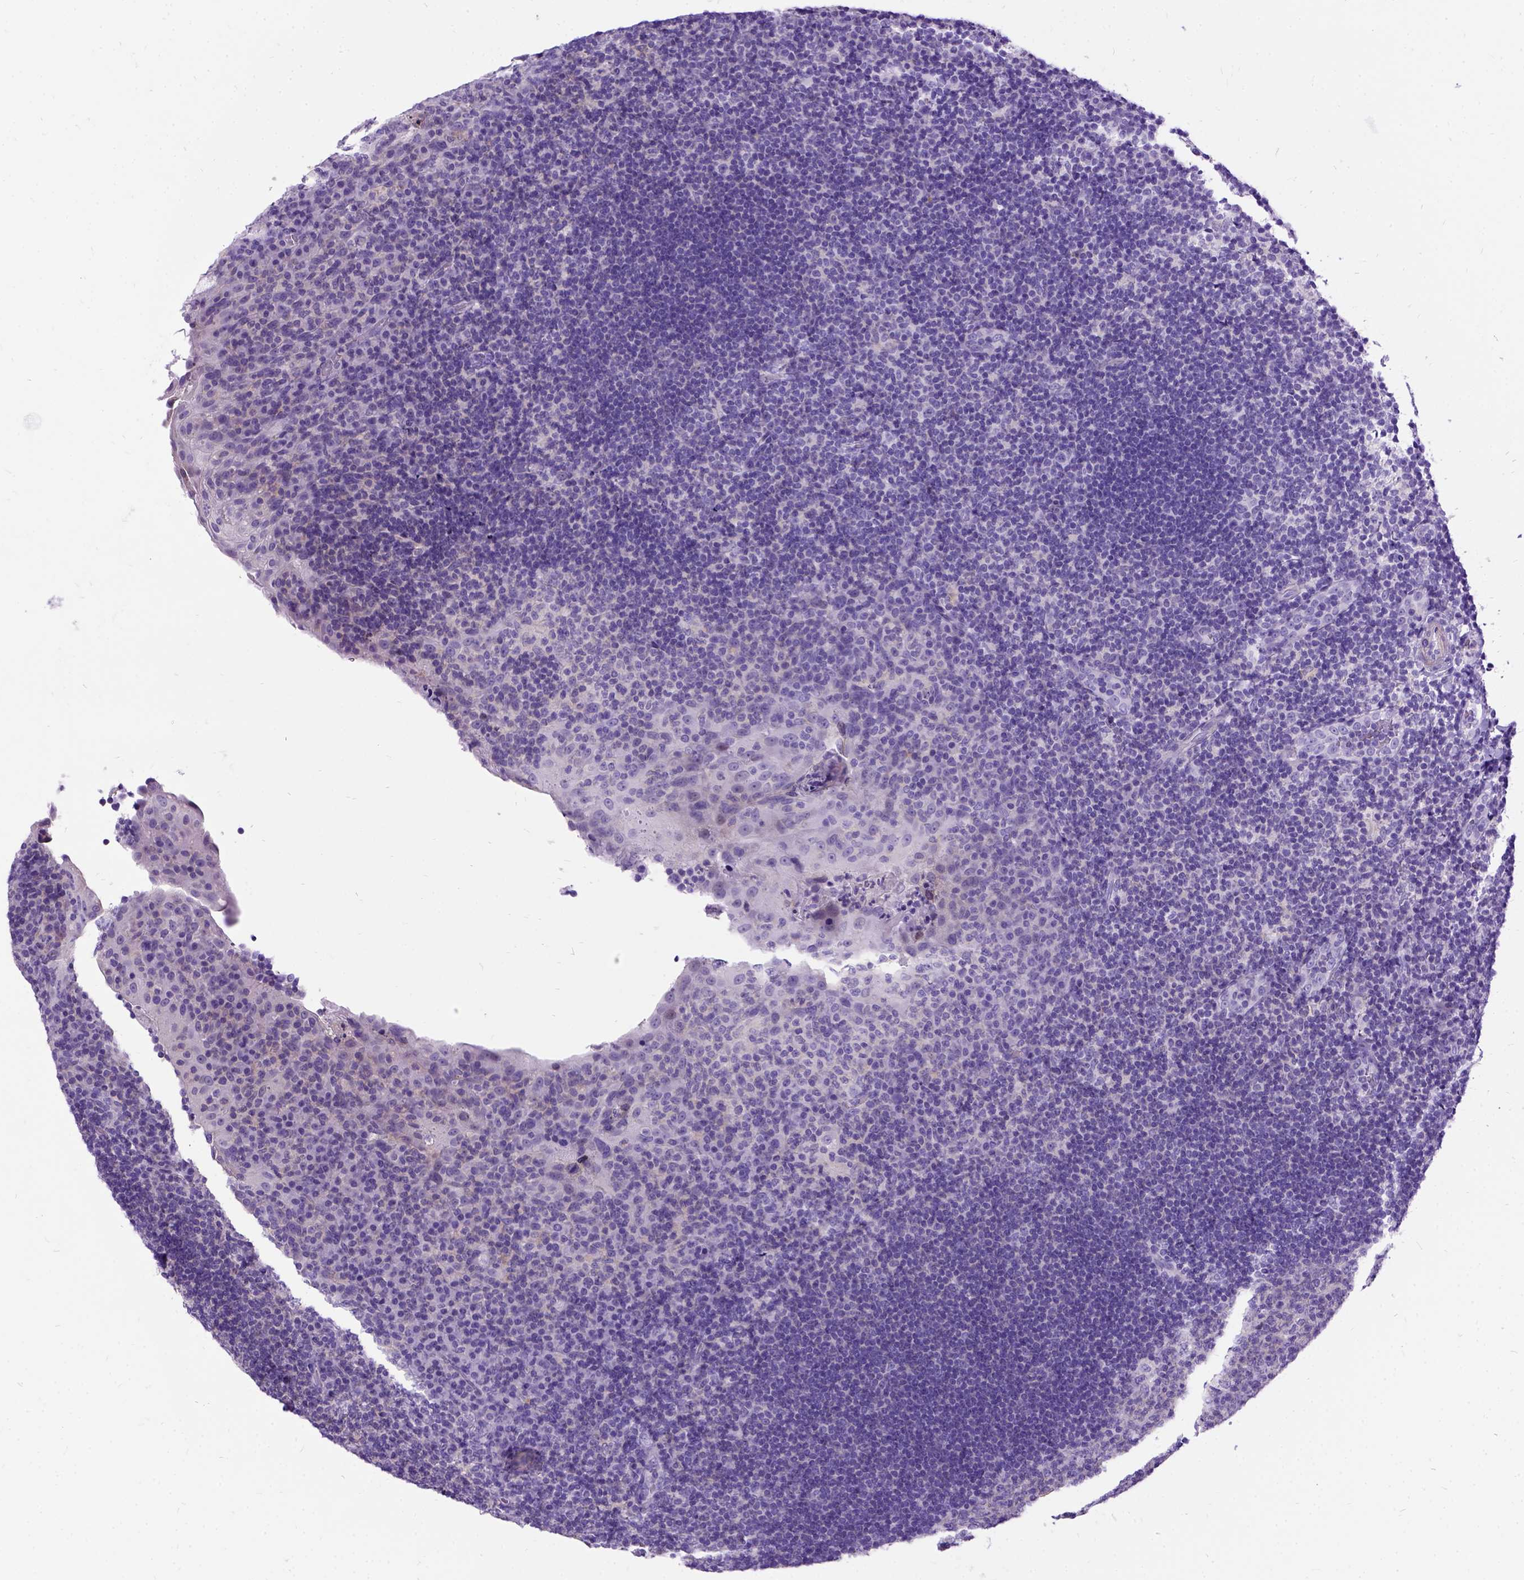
{"staining": {"intensity": "negative", "quantity": "none", "location": "none"}, "tissue": "tonsil", "cell_type": "Germinal center cells", "image_type": "normal", "snomed": [{"axis": "morphology", "description": "Normal tissue, NOS"}, {"axis": "topography", "description": "Tonsil"}], "caption": "This is an immunohistochemistry micrograph of normal human tonsil. There is no staining in germinal center cells.", "gene": "ENSG00000254979", "patient": {"sex": "male", "age": 17}}